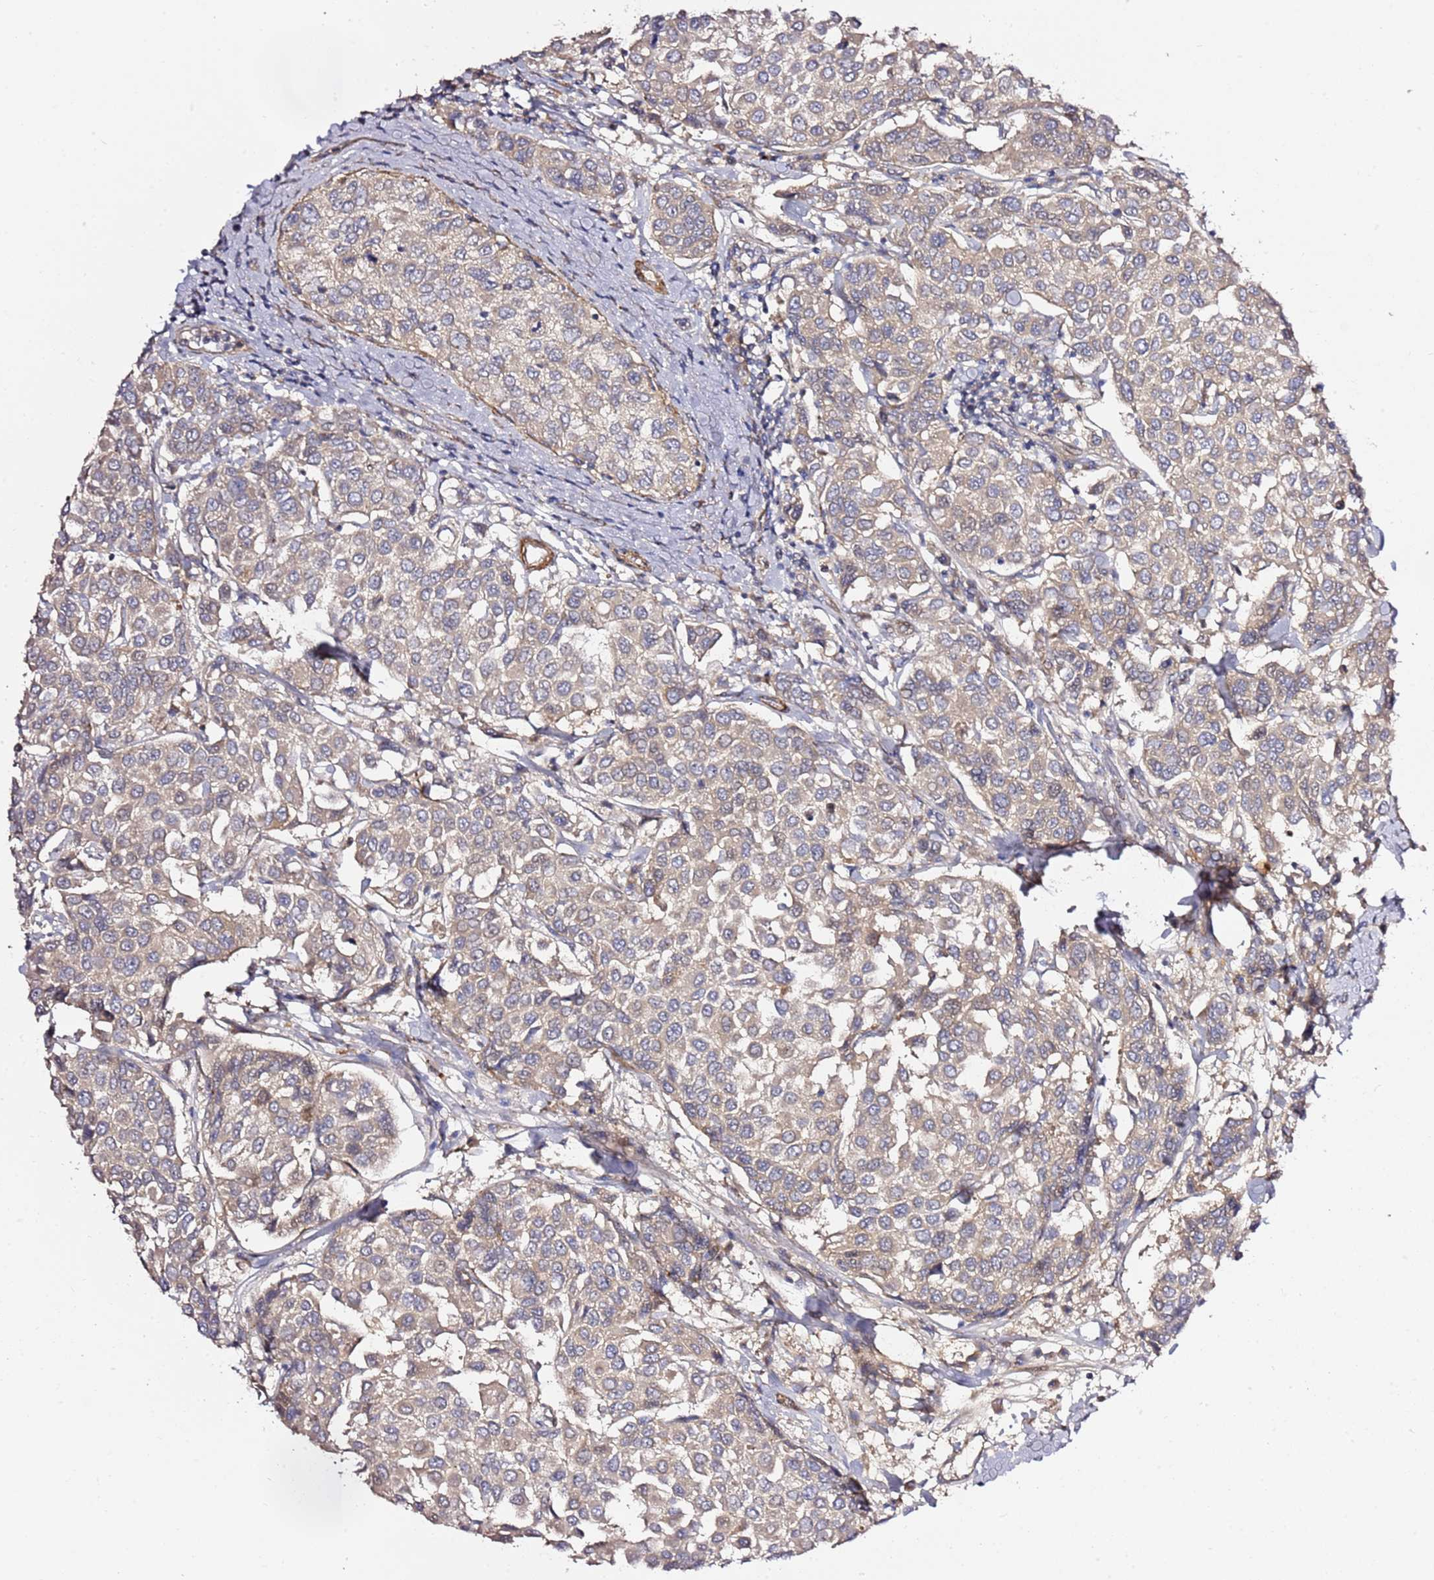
{"staining": {"intensity": "weak", "quantity": ">75%", "location": "cytoplasmic/membranous"}, "tissue": "breast cancer", "cell_type": "Tumor cells", "image_type": "cancer", "snomed": [{"axis": "morphology", "description": "Duct carcinoma"}, {"axis": "topography", "description": "Breast"}], "caption": "IHC photomicrograph of neoplastic tissue: breast cancer stained using immunohistochemistry (IHC) displays low levels of weak protein expression localized specifically in the cytoplasmic/membranous of tumor cells, appearing as a cytoplasmic/membranous brown color.", "gene": "PVRIG", "patient": {"sex": "female", "age": 55}}